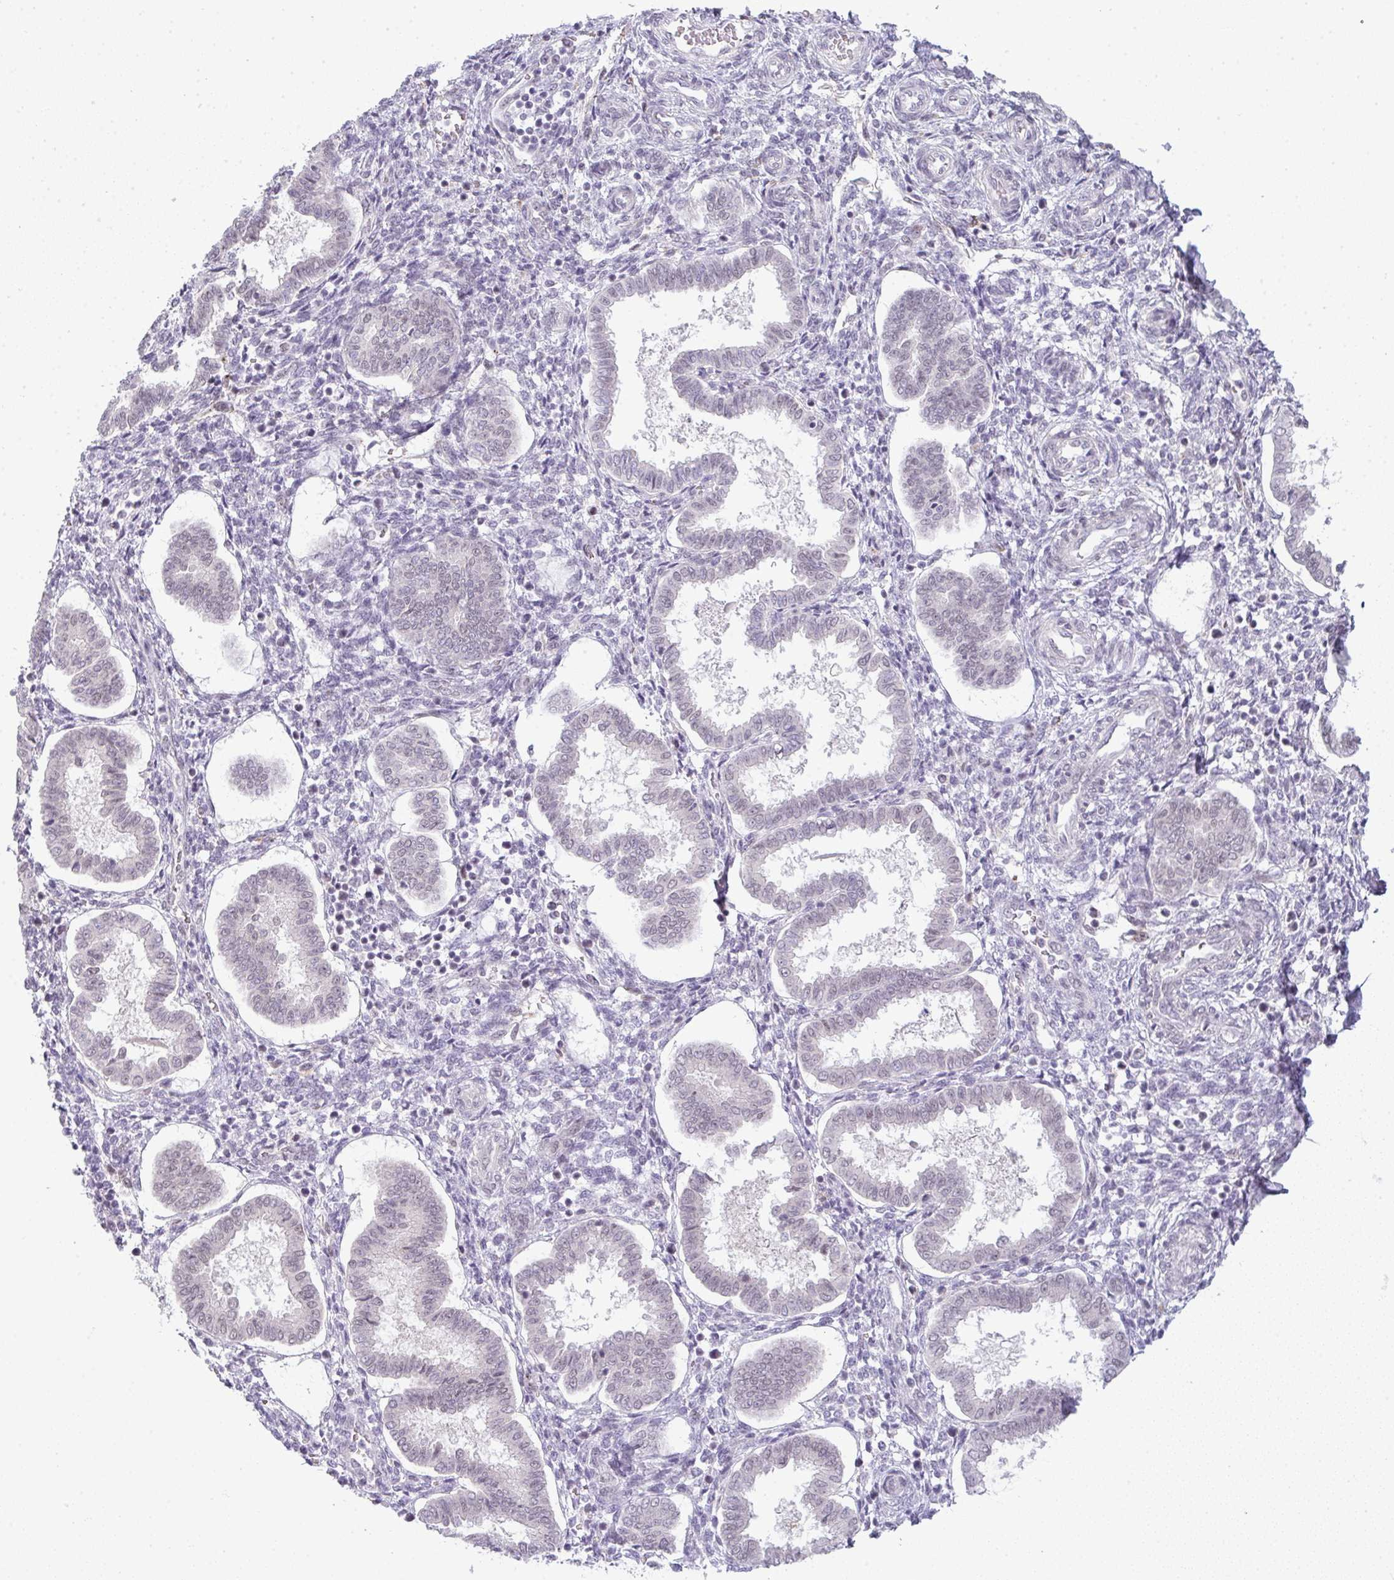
{"staining": {"intensity": "negative", "quantity": "none", "location": "none"}, "tissue": "endometrium", "cell_type": "Cells in endometrial stroma", "image_type": "normal", "snomed": [{"axis": "morphology", "description": "Normal tissue, NOS"}, {"axis": "topography", "description": "Endometrium"}], "caption": "The micrograph reveals no significant expression in cells in endometrial stroma of endometrium.", "gene": "TEX33", "patient": {"sex": "female", "age": 24}}